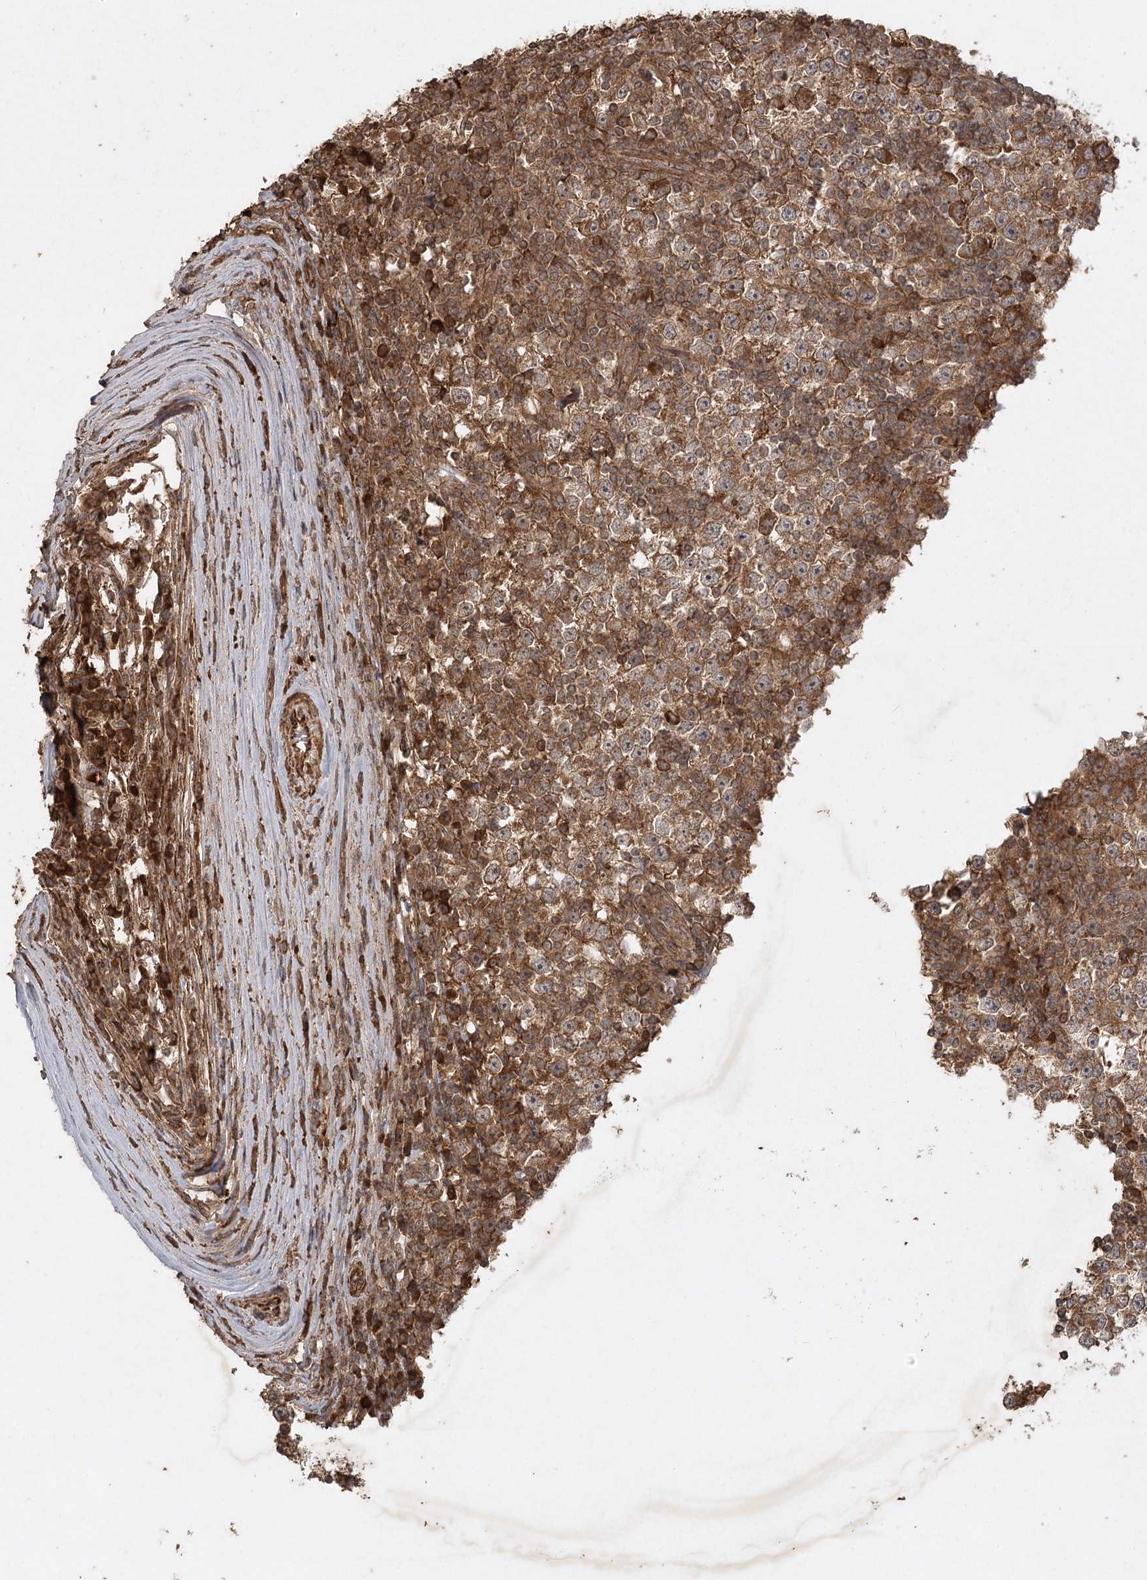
{"staining": {"intensity": "moderate", "quantity": ">75%", "location": "cytoplasmic/membranous"}, "tissue": "testis cancer", "cell_type": "Tumor cells", "image_type": "cancer", "snomed": [{"axis": "morphology", "description": "Seminoma, NOS"}, {"axis": "topography", "description": "Testis"}], "caption": "Testis cancer (seminoma) stained with DAB (3,3'-diaminobenzidine) immunohistochemistry (IHC) displays medium levels of moderate cytoplasmic/membranous expression in about >75% of tumor cells. (DAB = brown stain, brightfield microscopy at high magnification).", "gene": "ARL13A", "patient": {"sex": "male", "age": 65}}